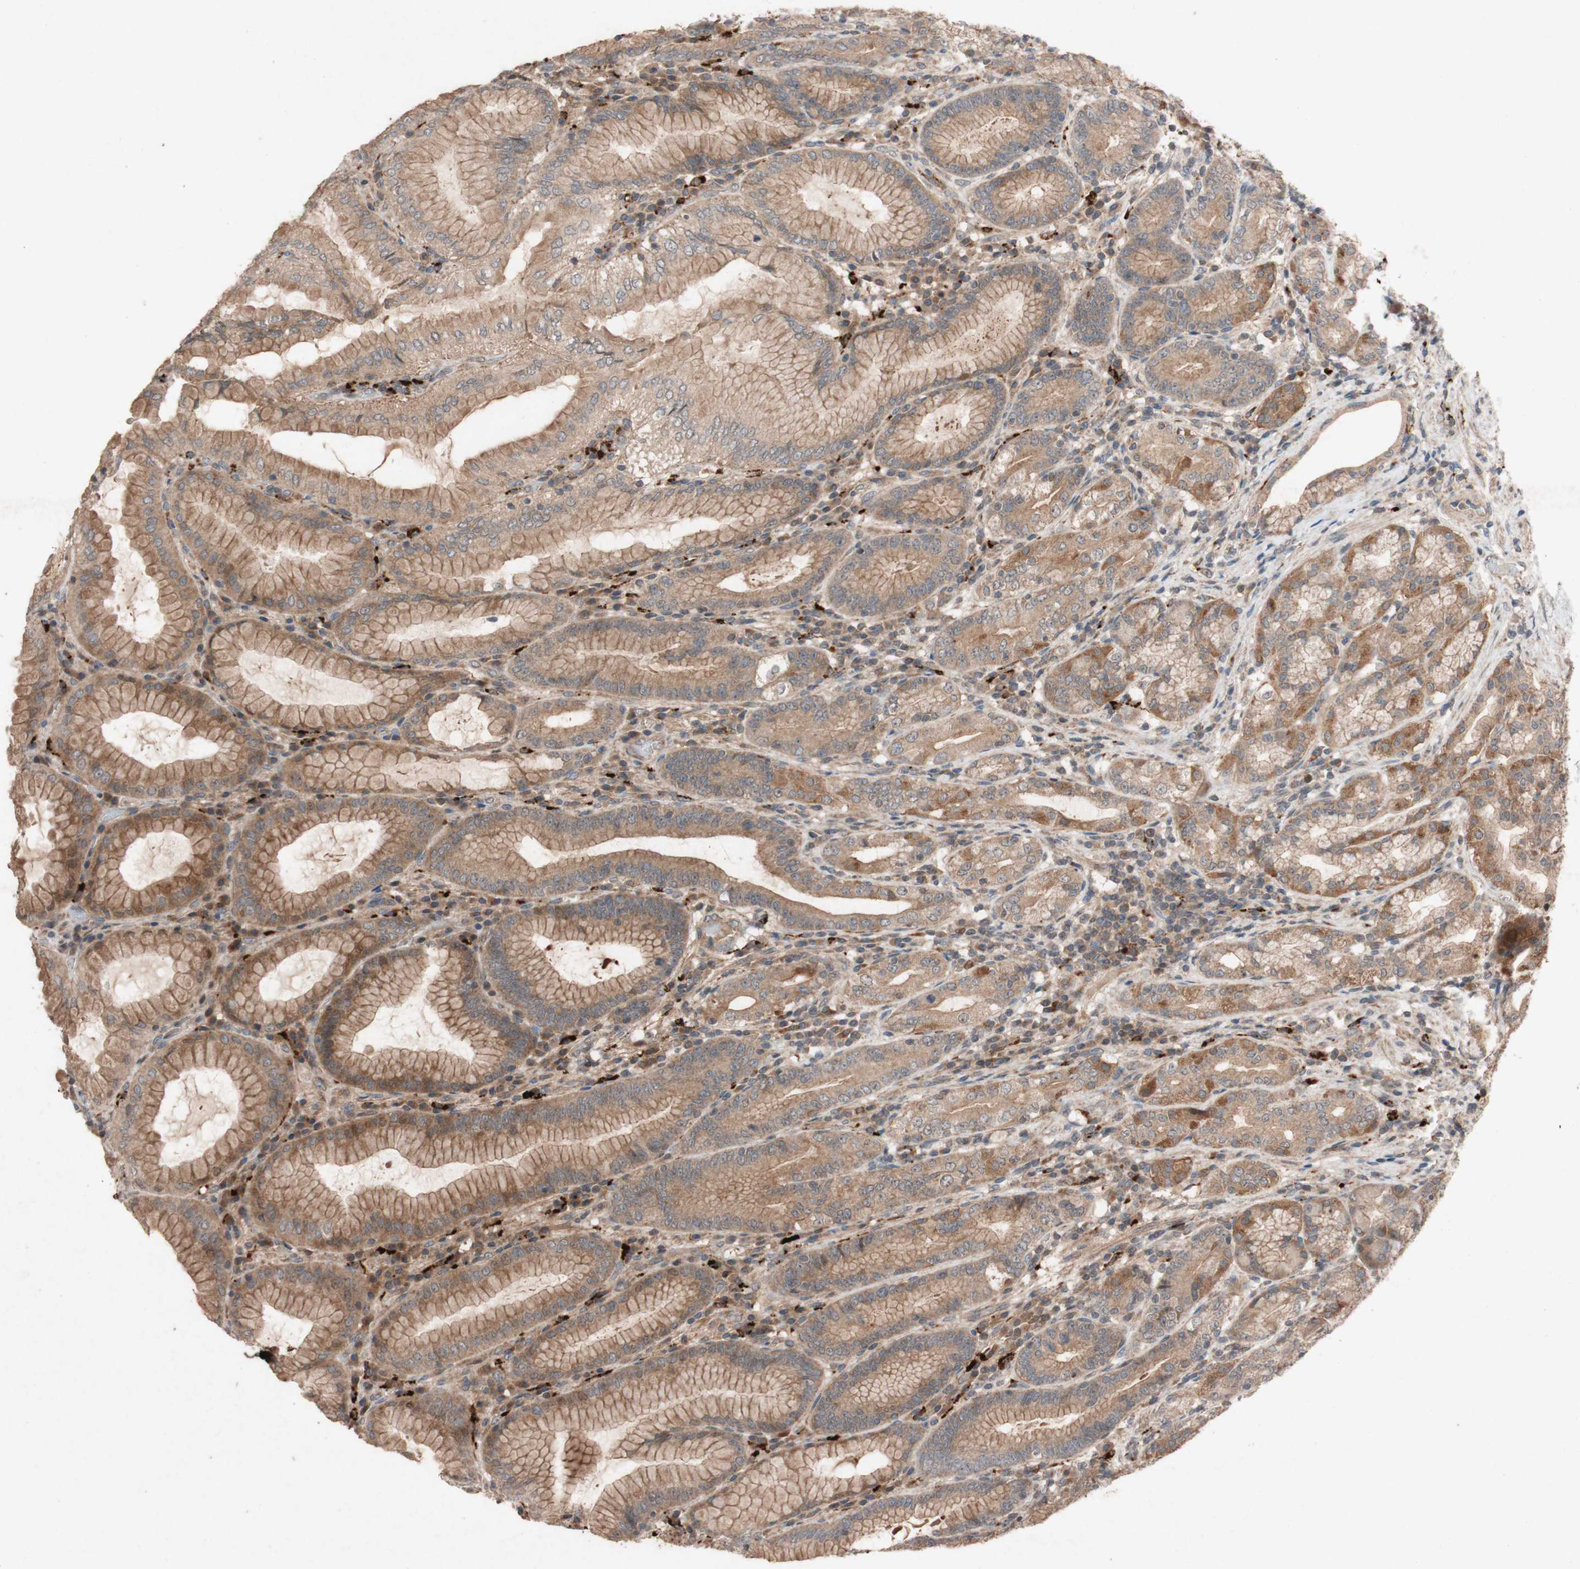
{"staining": {"intensity": "moderate", "quantity": ">75%", "location": "cytoplasmic/membranous"}, "tissue": "stomach", "cell_type": "Glandular cells", "image_type": "normal", "snomed": [{"axis": "morphology", "description": "Normal tissue, NOS"}, {"axis": "topography", "description": "Stomach, lower"}], "caption": "IHC micrograph of normal human stomach stained for a protein (brown), which exhibits medium levels of moderate cytoplasmic/membranous positivity in approximately >75% of glandular cells.", "gene": "ATP6V1F", "patient": {"sex": "female", "age": 76}}